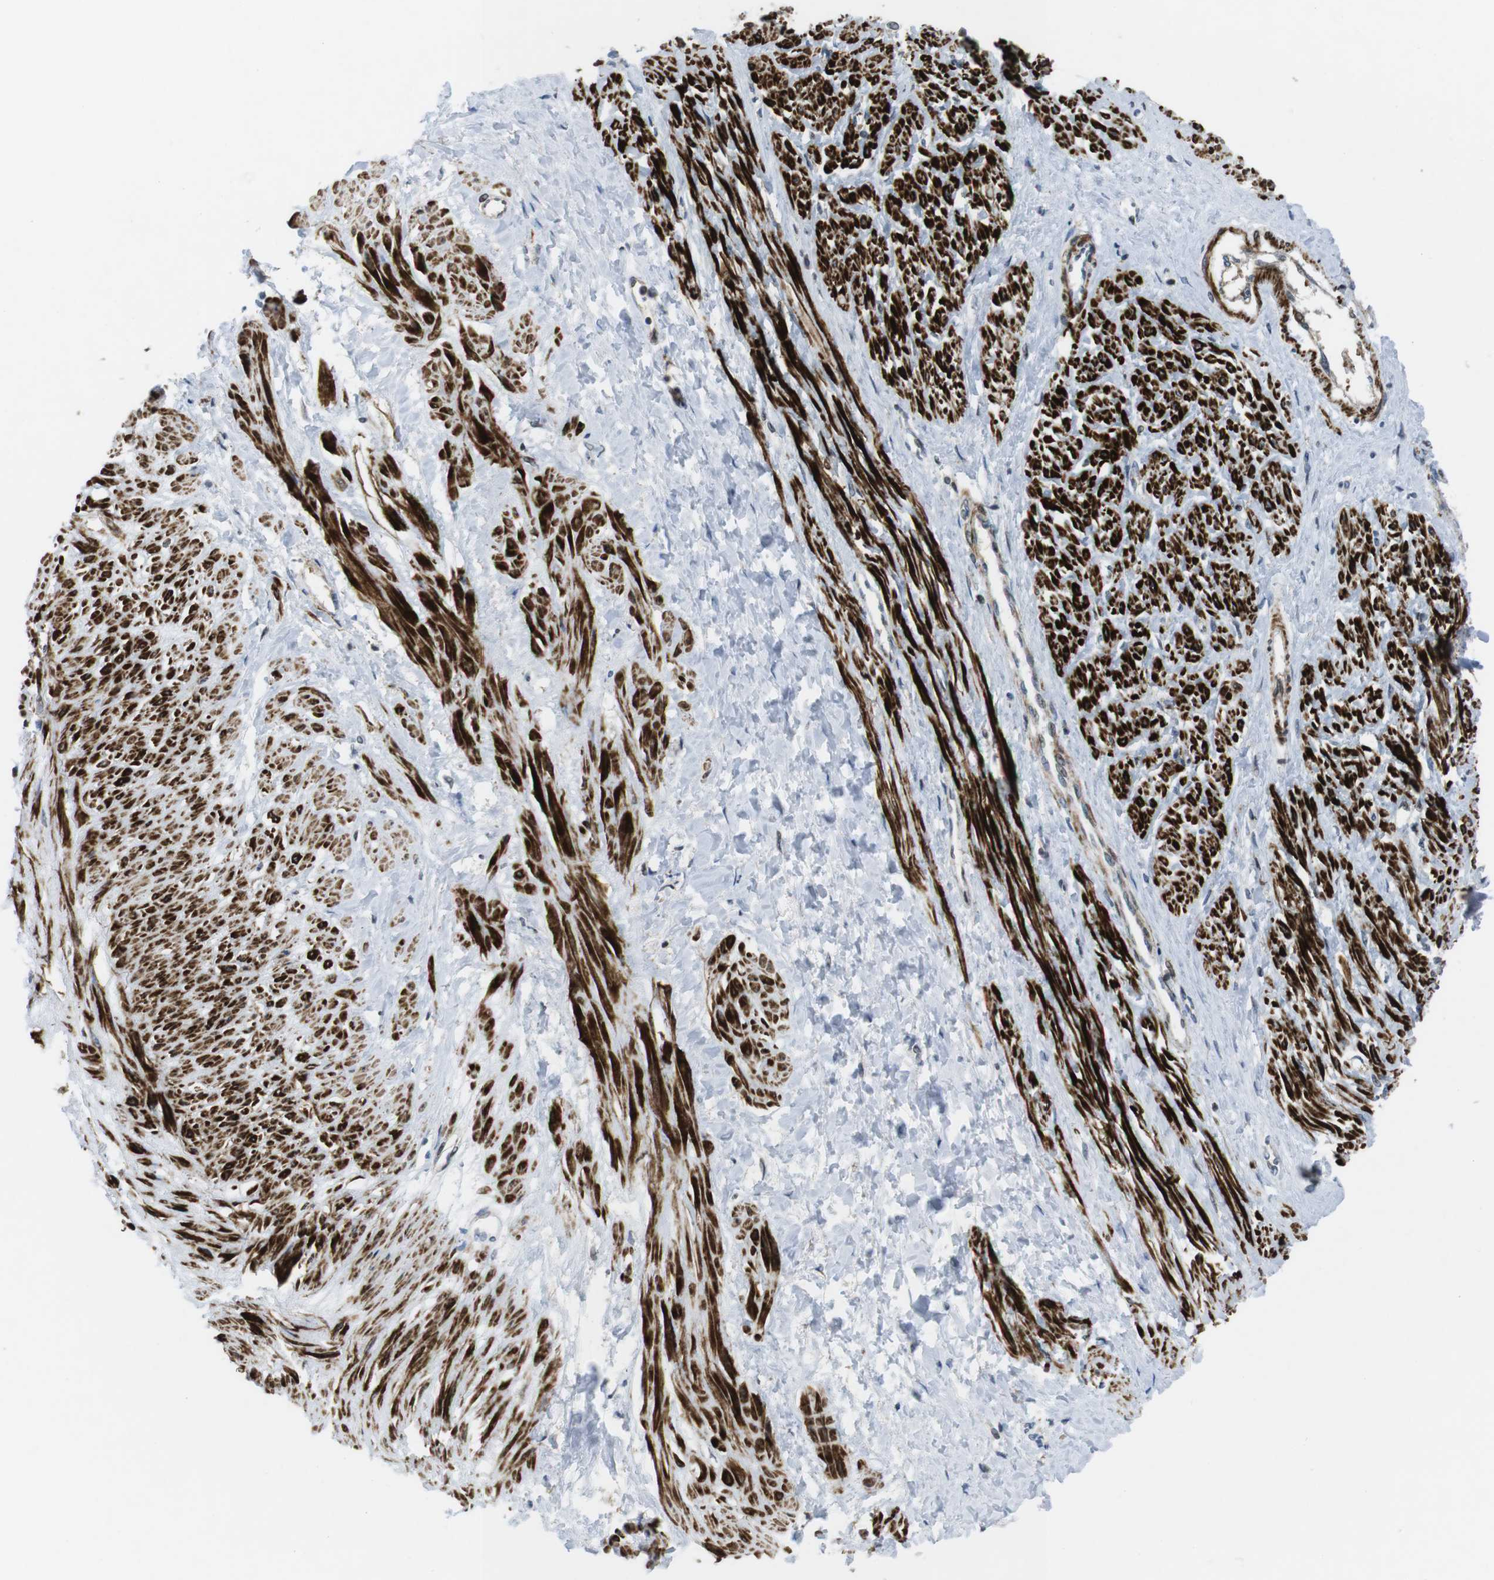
{"staining": {"intensity": "strong", "quantity": "25%-75%", "location": "cytoplasmic/membranous"}, "tissue": "smooth muscle", "cell_type": "Smooth muscle cells", "image_type": "normal", "snomed": [{"axis": "morphology", "description": "Normal tissue, NOS"}, {"axis": "topography", "description": "Smooth muscle"}, {"axis": "topography", "description": "Uterus"}], "caption": "This is a histology image of immunohistochemistry (IHC) staining of unremarkable smooth muscle, which shows strong positivity in the cytoplasmic/membranous of smooth muscle cells.", "gene": "CUL7", "patient": {"sex": "female", "age": 39}}